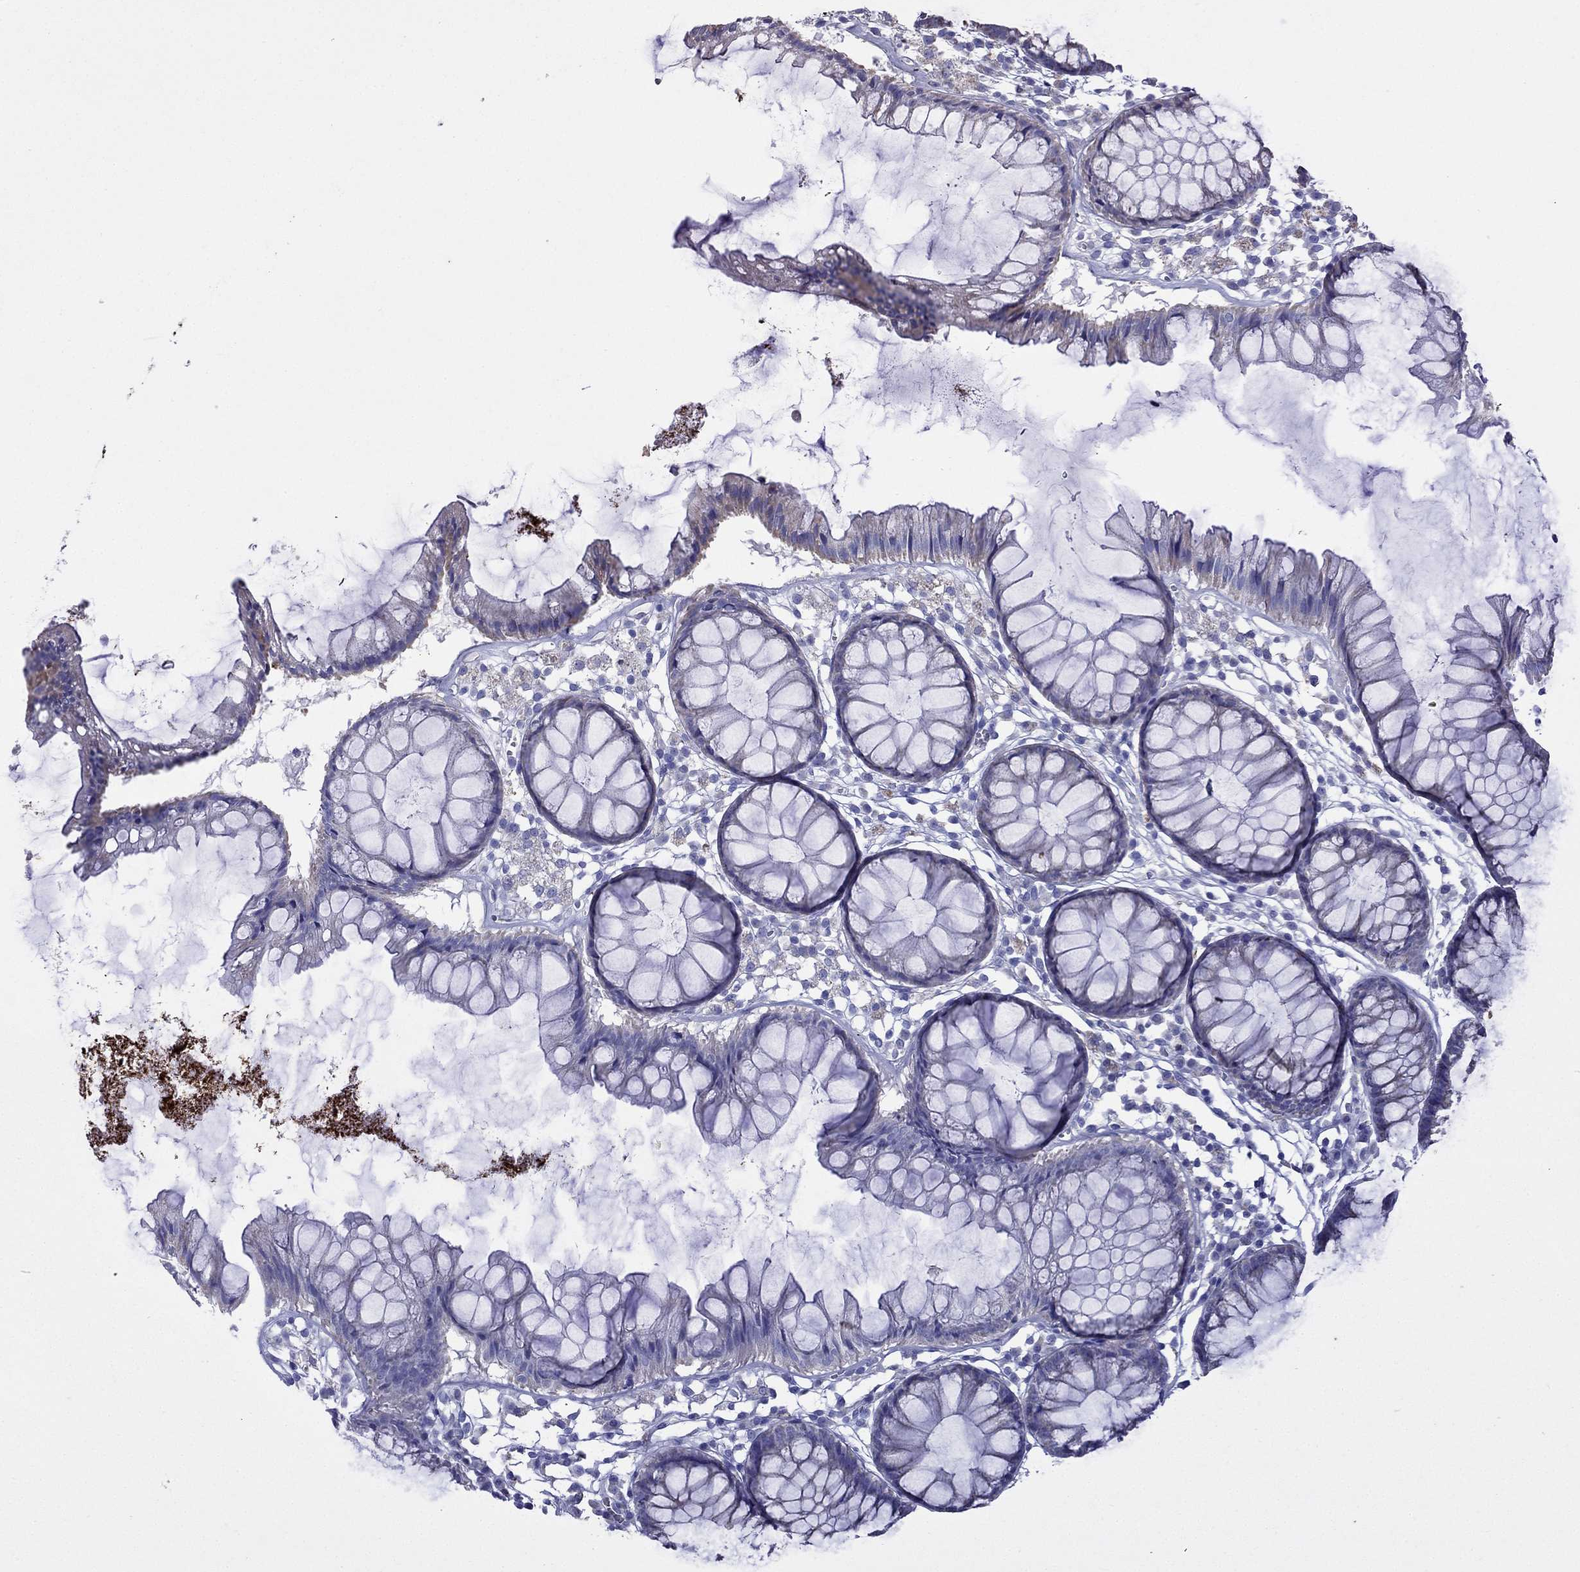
{"staining": {"intensity": "negative", "quantity": "none", "location": "none"}, "tissue": "colon", "cell_type": "Endothelial cells", "image_type": "normal", "snomed": [{"axis": "morphology", "description": "Normal tissue, NOS"}, {"axis": "morphology", "description": "Adenocarcinoma, NOS"}, {"axis": "topography", "description": "Colon"}], "caption": "High power microscopy histopathology image of an immunohistochemistry histopathology image of benign colon, revealing no significant staining in endothelial cells.", "gene": "DSC1", "patient": {"sex": "male", "age": 65}}